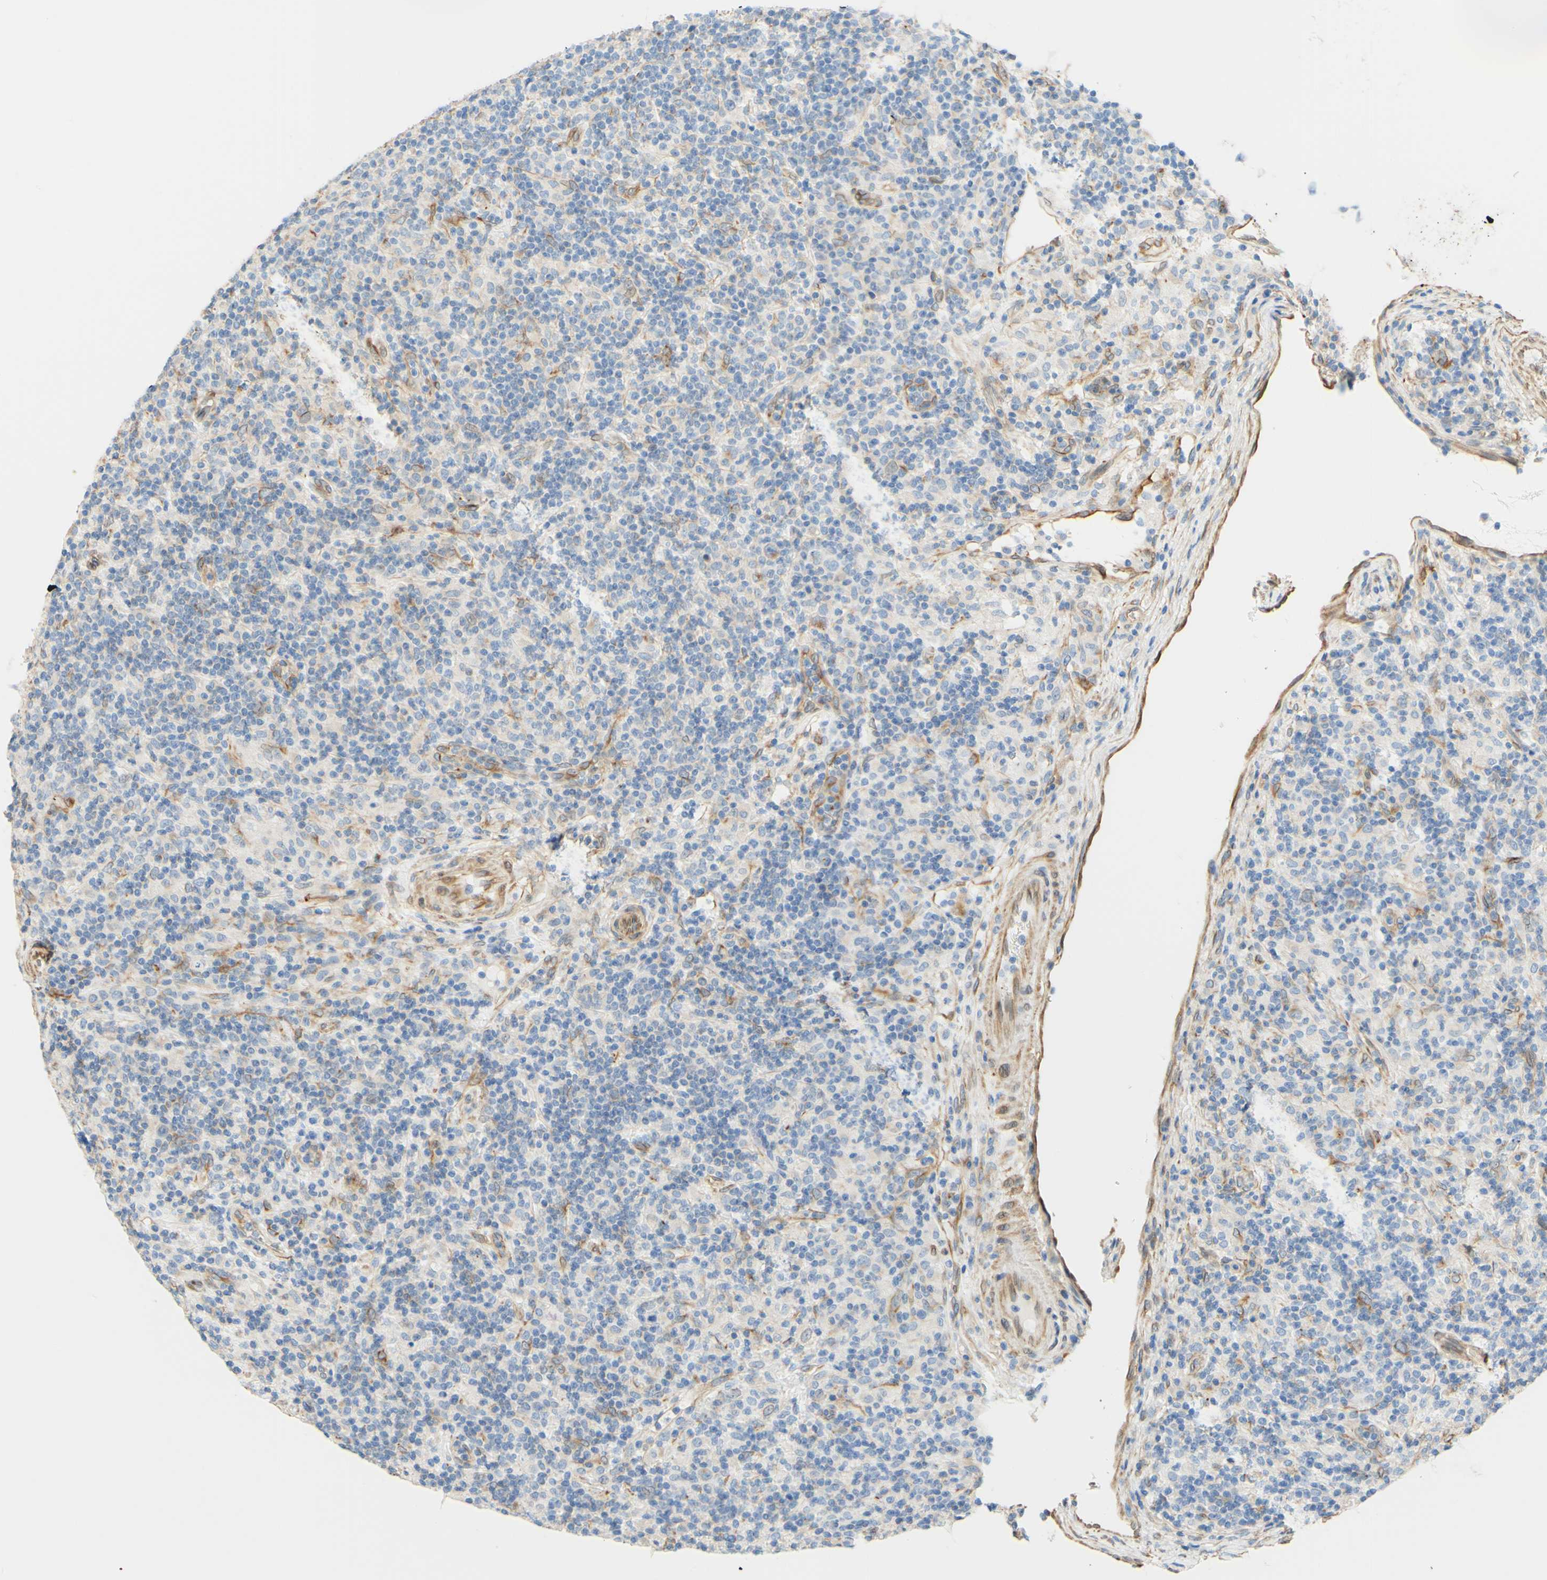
{"staining": {"intensity": "weak", "quantity": "25%-75%", "location": "cytoplasmic/membranous"}, "tissue": "lymphoma", "cell_type": "Tumor cells", "image_type": "cancer", "snomed": [{"axis": "morphology", "description": "Hodgkin's disease, NOS"}, {"axis": "topography", "description": "Lymph node"}], "caption": "Immunohistochemistry (IHC) photomicrograph of neoplastic tissue: human Hodgkin's disease stained using immunohistochemistry displays low levels of weak protein expression localized specifically in the cytoplasmic/membranous of tumor cells, appearing as a cytoplasmic/membranous brown color.", "gene": "ENDOD1", "patient": {"sex": "male", "age": 70}}